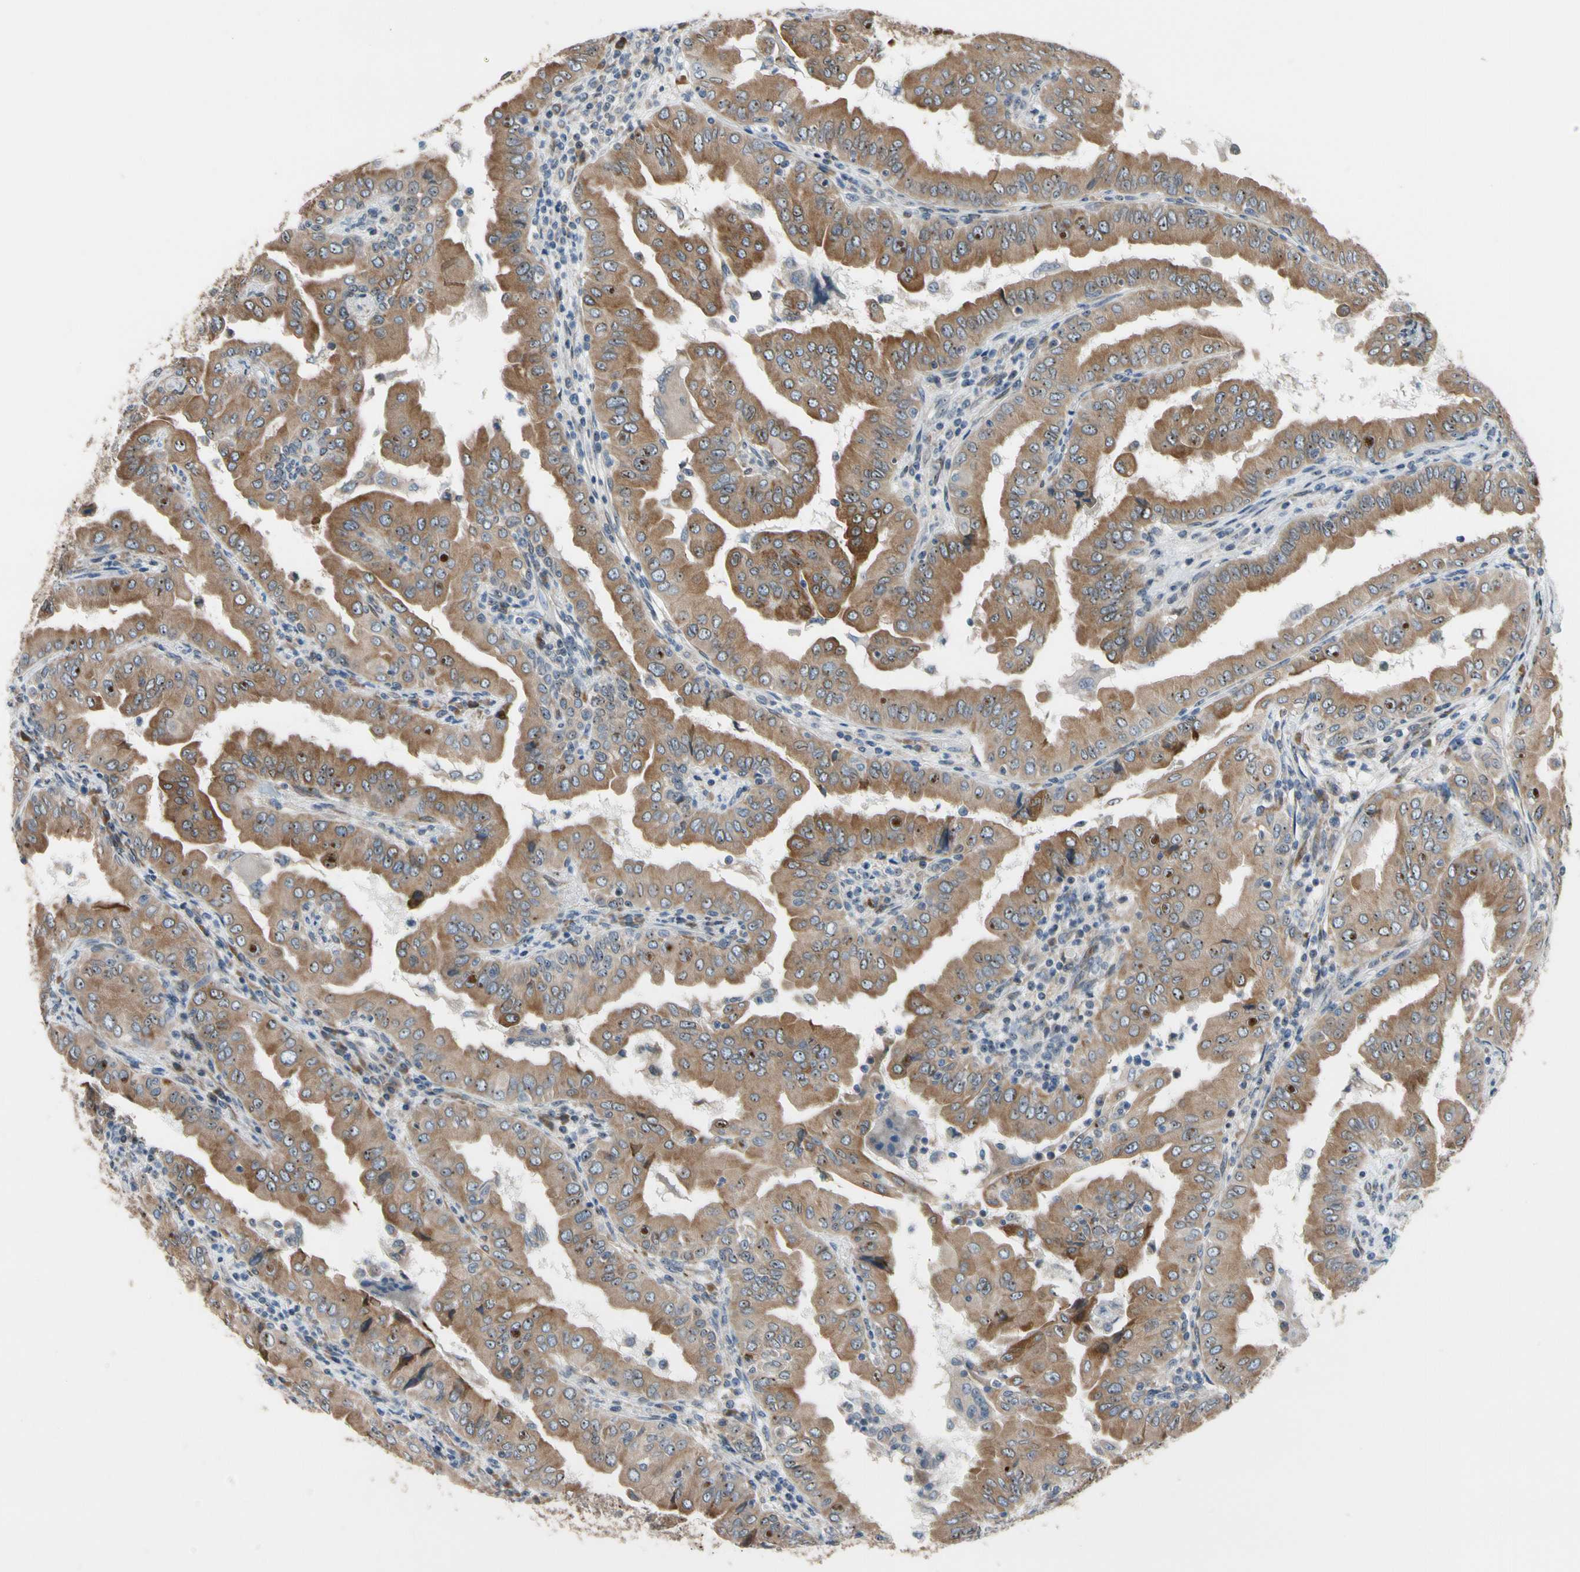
{"staining": {"intensity": "moderate", "quantity": ">75%", "location": "cytoplasmic/membranous"}, "tissue": "thyroid cancer", "cell_type": "Tumor cells", "image_type": "cancer", "snomed": [{"axis": "morphology", "description": "Papillary adenocarcinoma, NOS"}, {"axis": "topography", "description": "Thyroid gland"}], "caption": "Human thyroid cancer (papillary adenocarcinoma) stained with a brown dye displays moderate cytoplasmic/membranous positive staining in approximately >75% of tumor cells.", "gene": "TMED7", "patient": {"sex": "male", "age": 33}}